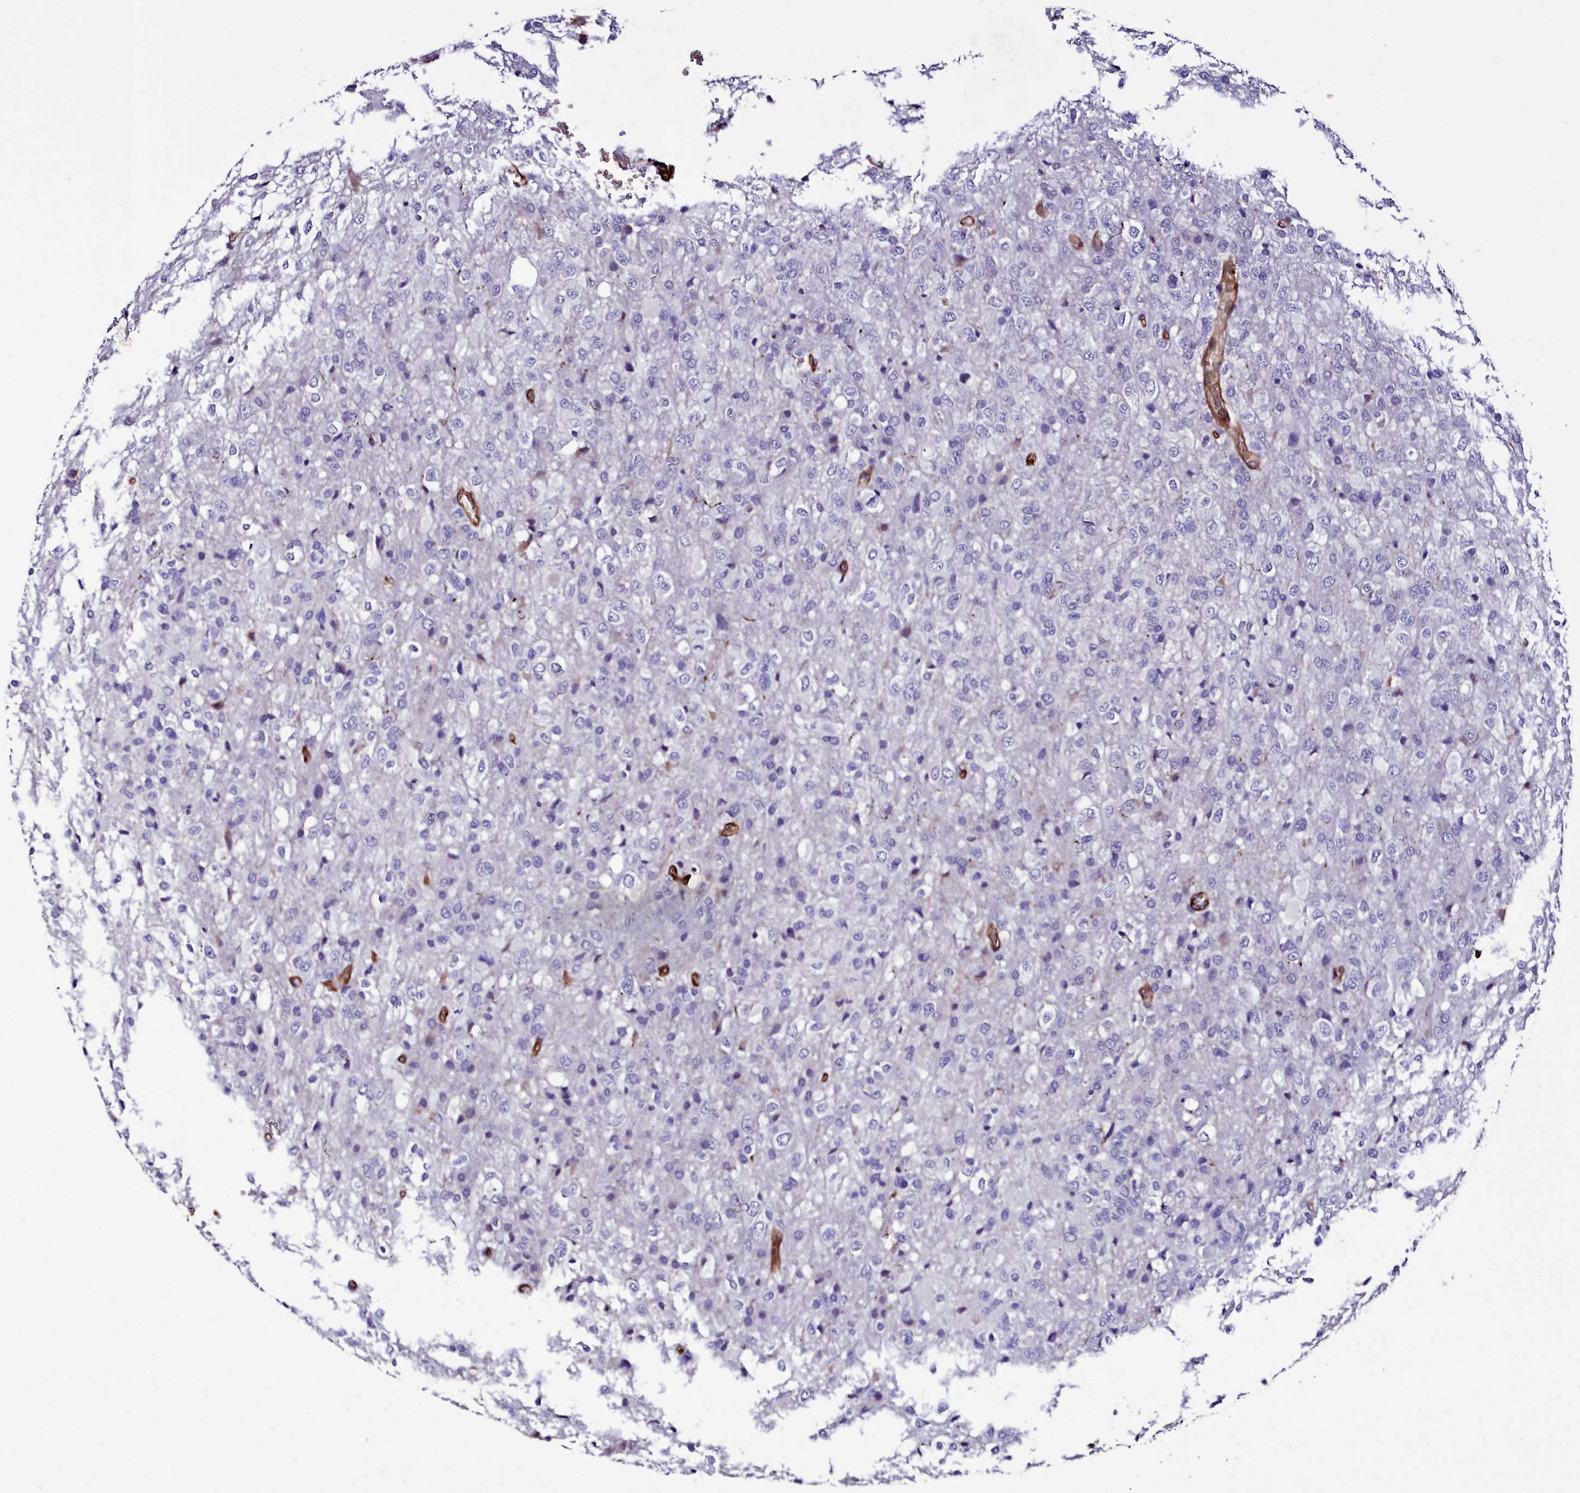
{"staining": {"intensity": "negative", "quantity": "none", "location": "none"}, "tissue": "glioma", "cell_type": "Tumor cells", "image_type": "cancer", "snomed": [{"axis": "morphology", "description": "Glioma, malignant, High grade"}, {"axis": "topography", "description": "Brain"}], "caption": "Immunohistochemistry (IHC) of human malignant glioma (high-grade) reveals no expression in tumor cells.", "gene": "CYP4F11", "patient": {"sex": "female", "age": 74}}